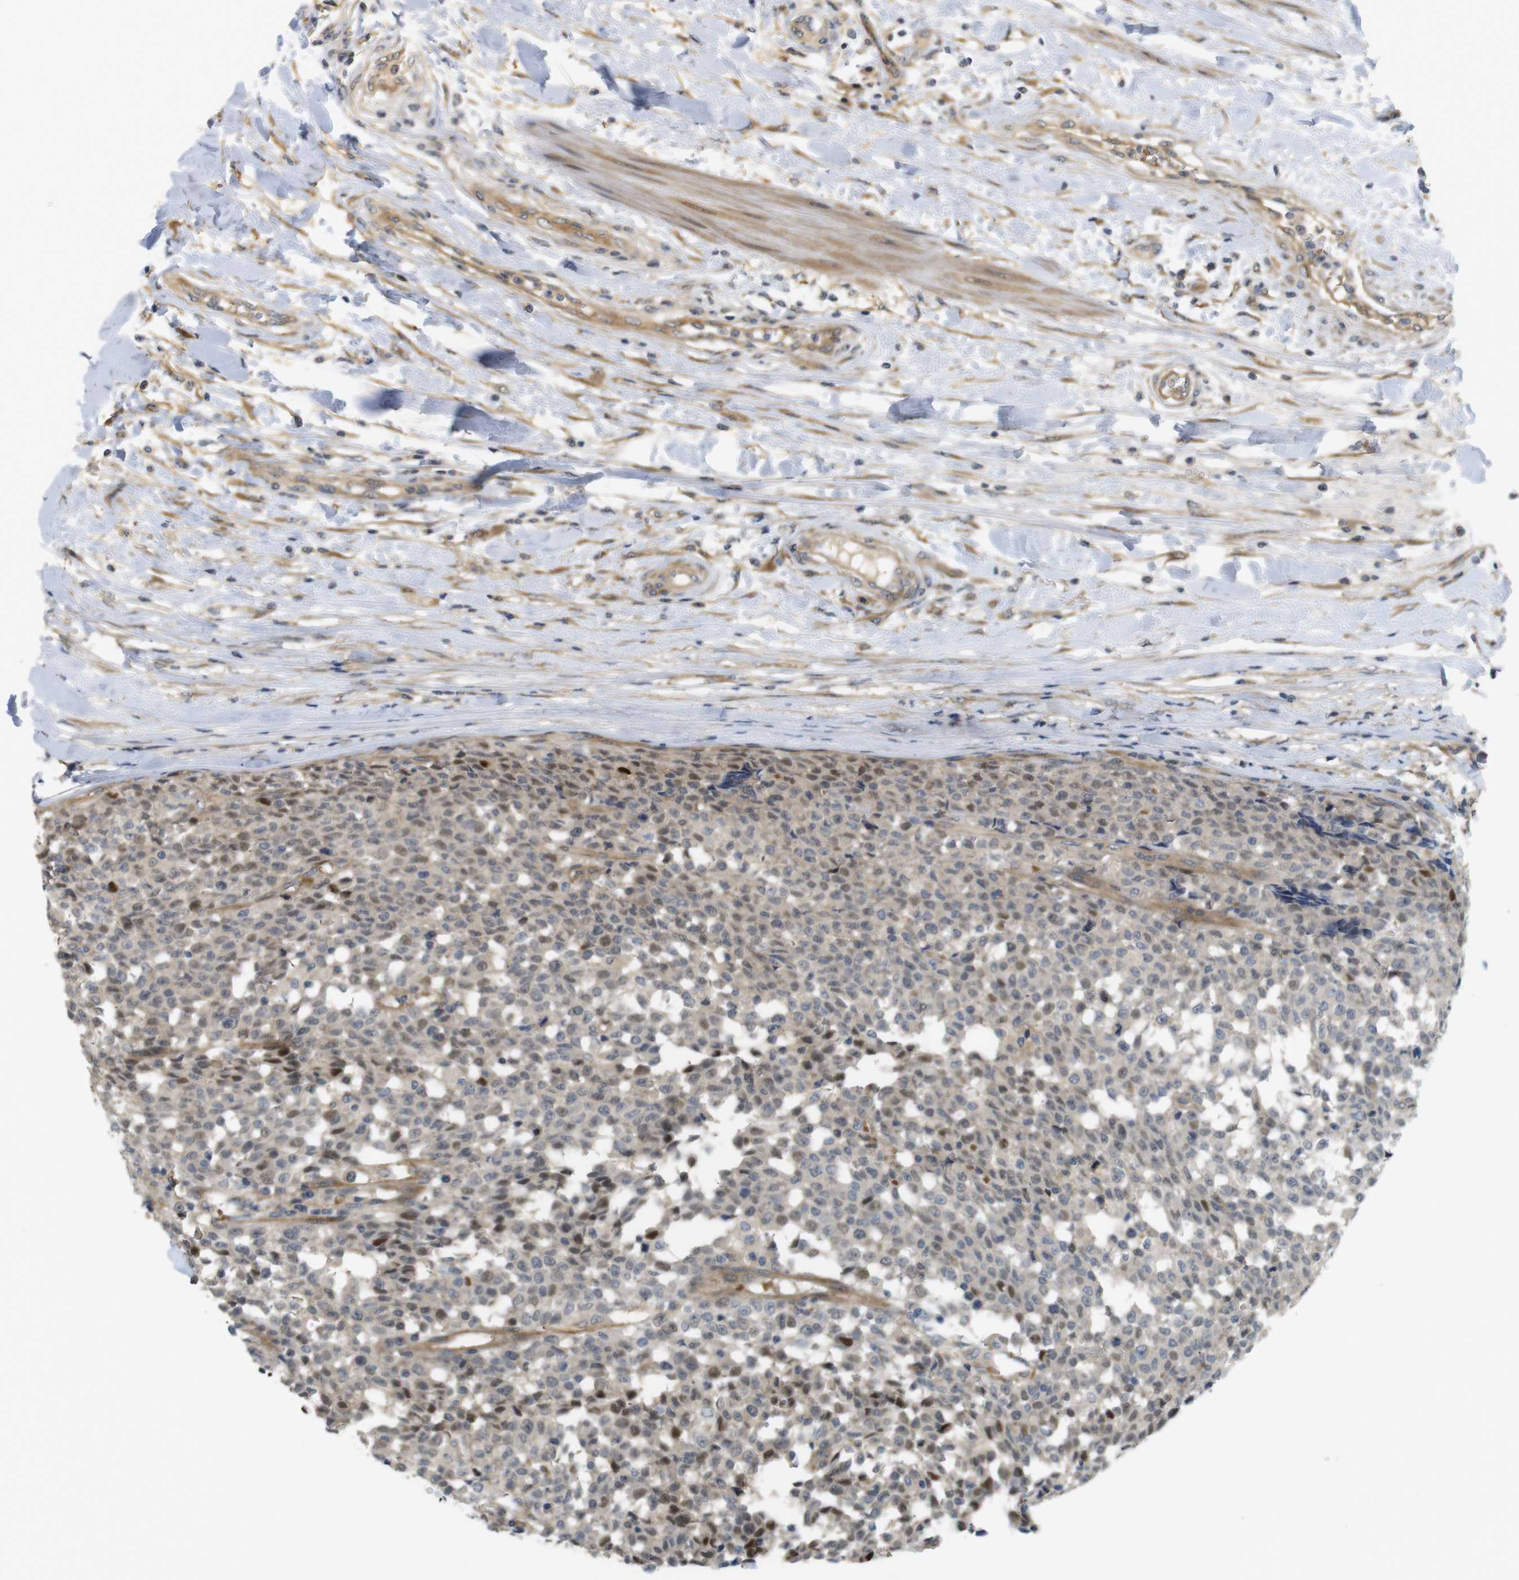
{"staining": {"intensity": "weak", "quantity": "<25%", "location": "nuclear"}, "tissue": "testis cancer", "cell_type": "Tumor cells", "image_type": "cancer", "snomed": [{"axis": "morphology", "description": "Seminoma, NOS"}, {"axis": "topography", "description": "Testis"}], "caption": "Image shows no protein positivity in tumor cells of testis seminoma tissue.", "gene": "ABHD15", "patient": {"sex": "male", "age": 59}}